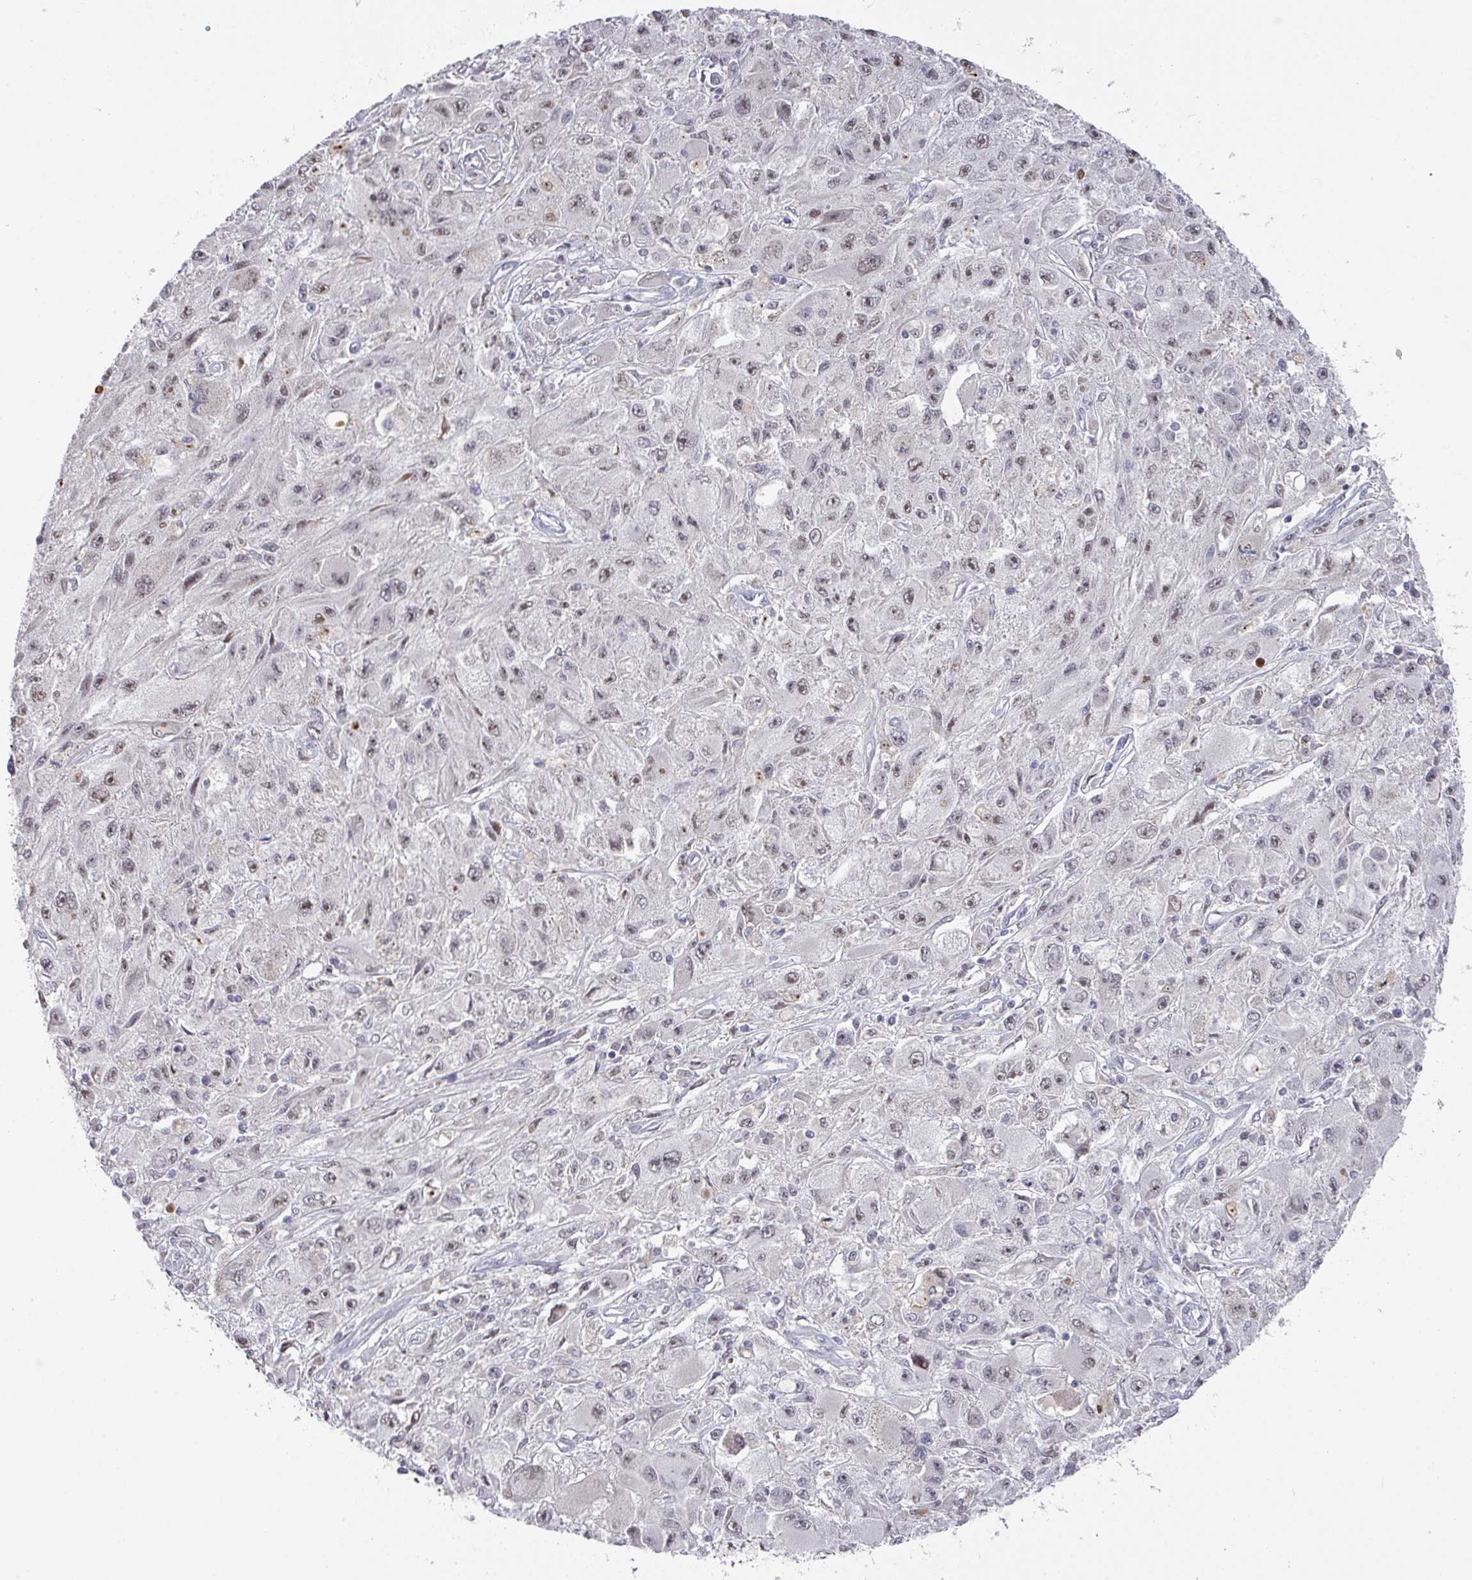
{"staining": {"intensity": "weak", "quantity": "25%-75%", "location": "nuclear"}, "tissue": "melanoma", "cell_type": "Tumor cells", "image_type": "cancer", "snomed": [{"axis": "morphology", "description": "Malignant melanoma, Metastatic site"}, {"axis": "topography", "description": "Skin"}], "caption": "Human malignant melanoma (metastatic site) stained with a protein marker demonstrates weak staining in tumor cells.", "gene": "ZNF654", "patient": {"sex": "male", "age": 53}}